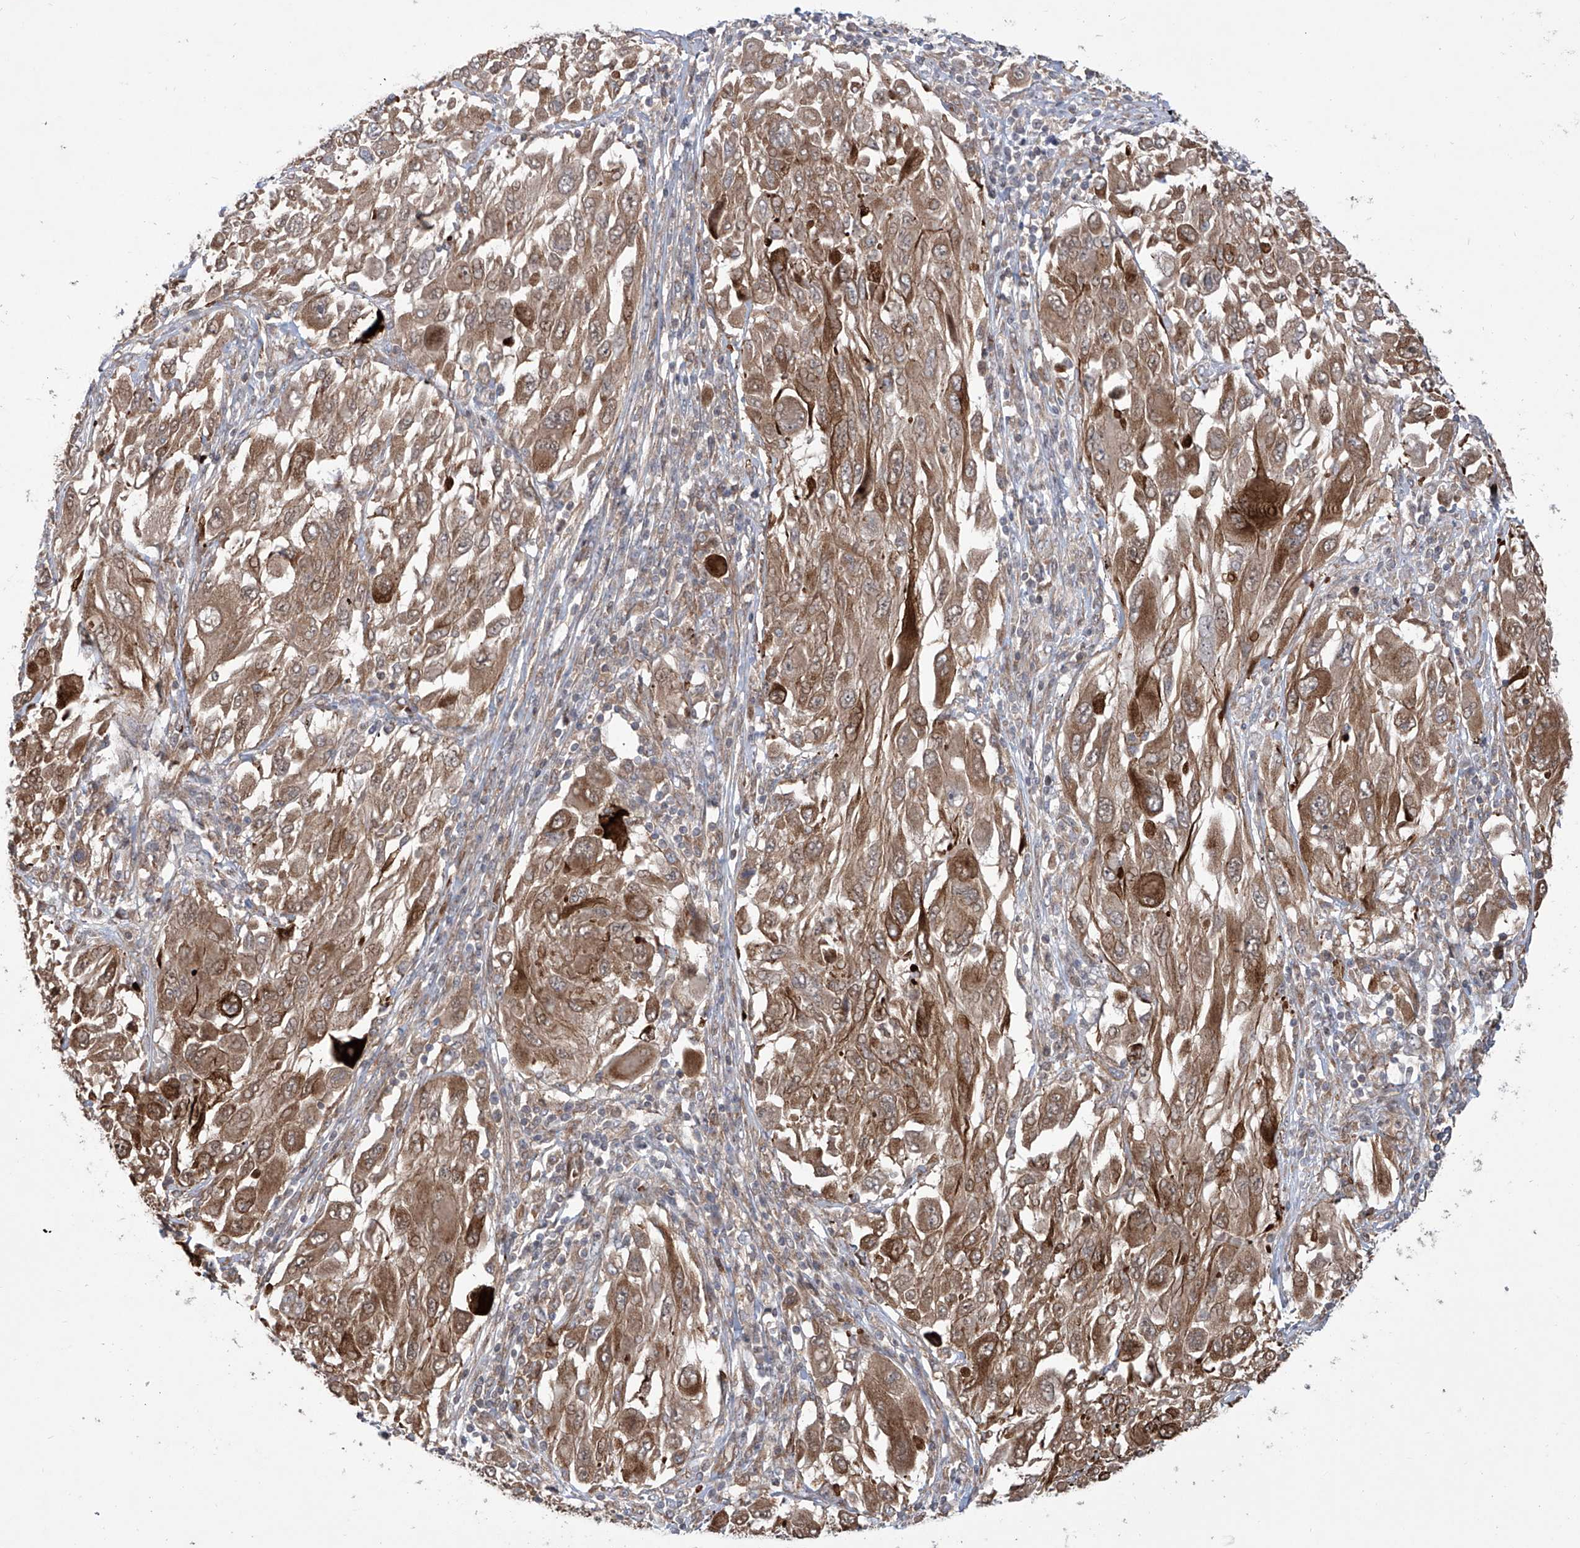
{"staining": {"intensity": "moderate", "quantity": ">75%", "location": "cytoplasmic/membranous"}, "tissue": "melanoma", "cell_type": "Tumor cells", "image_type": "cancer", "snomed": [{"axis": "morphology", "description": "Malignant melanoma, NOS"}, {"axis": "topography", "description": "Skin"}], "caption": "There is medium levels of moderate cytoplasmic/membranous expression in tumor cells of malignant melanoma, as demonstrated by immunohistochemical staining (brown color).", "gene": "APAF1", "patient": {"sex": "female", "age": 91}}